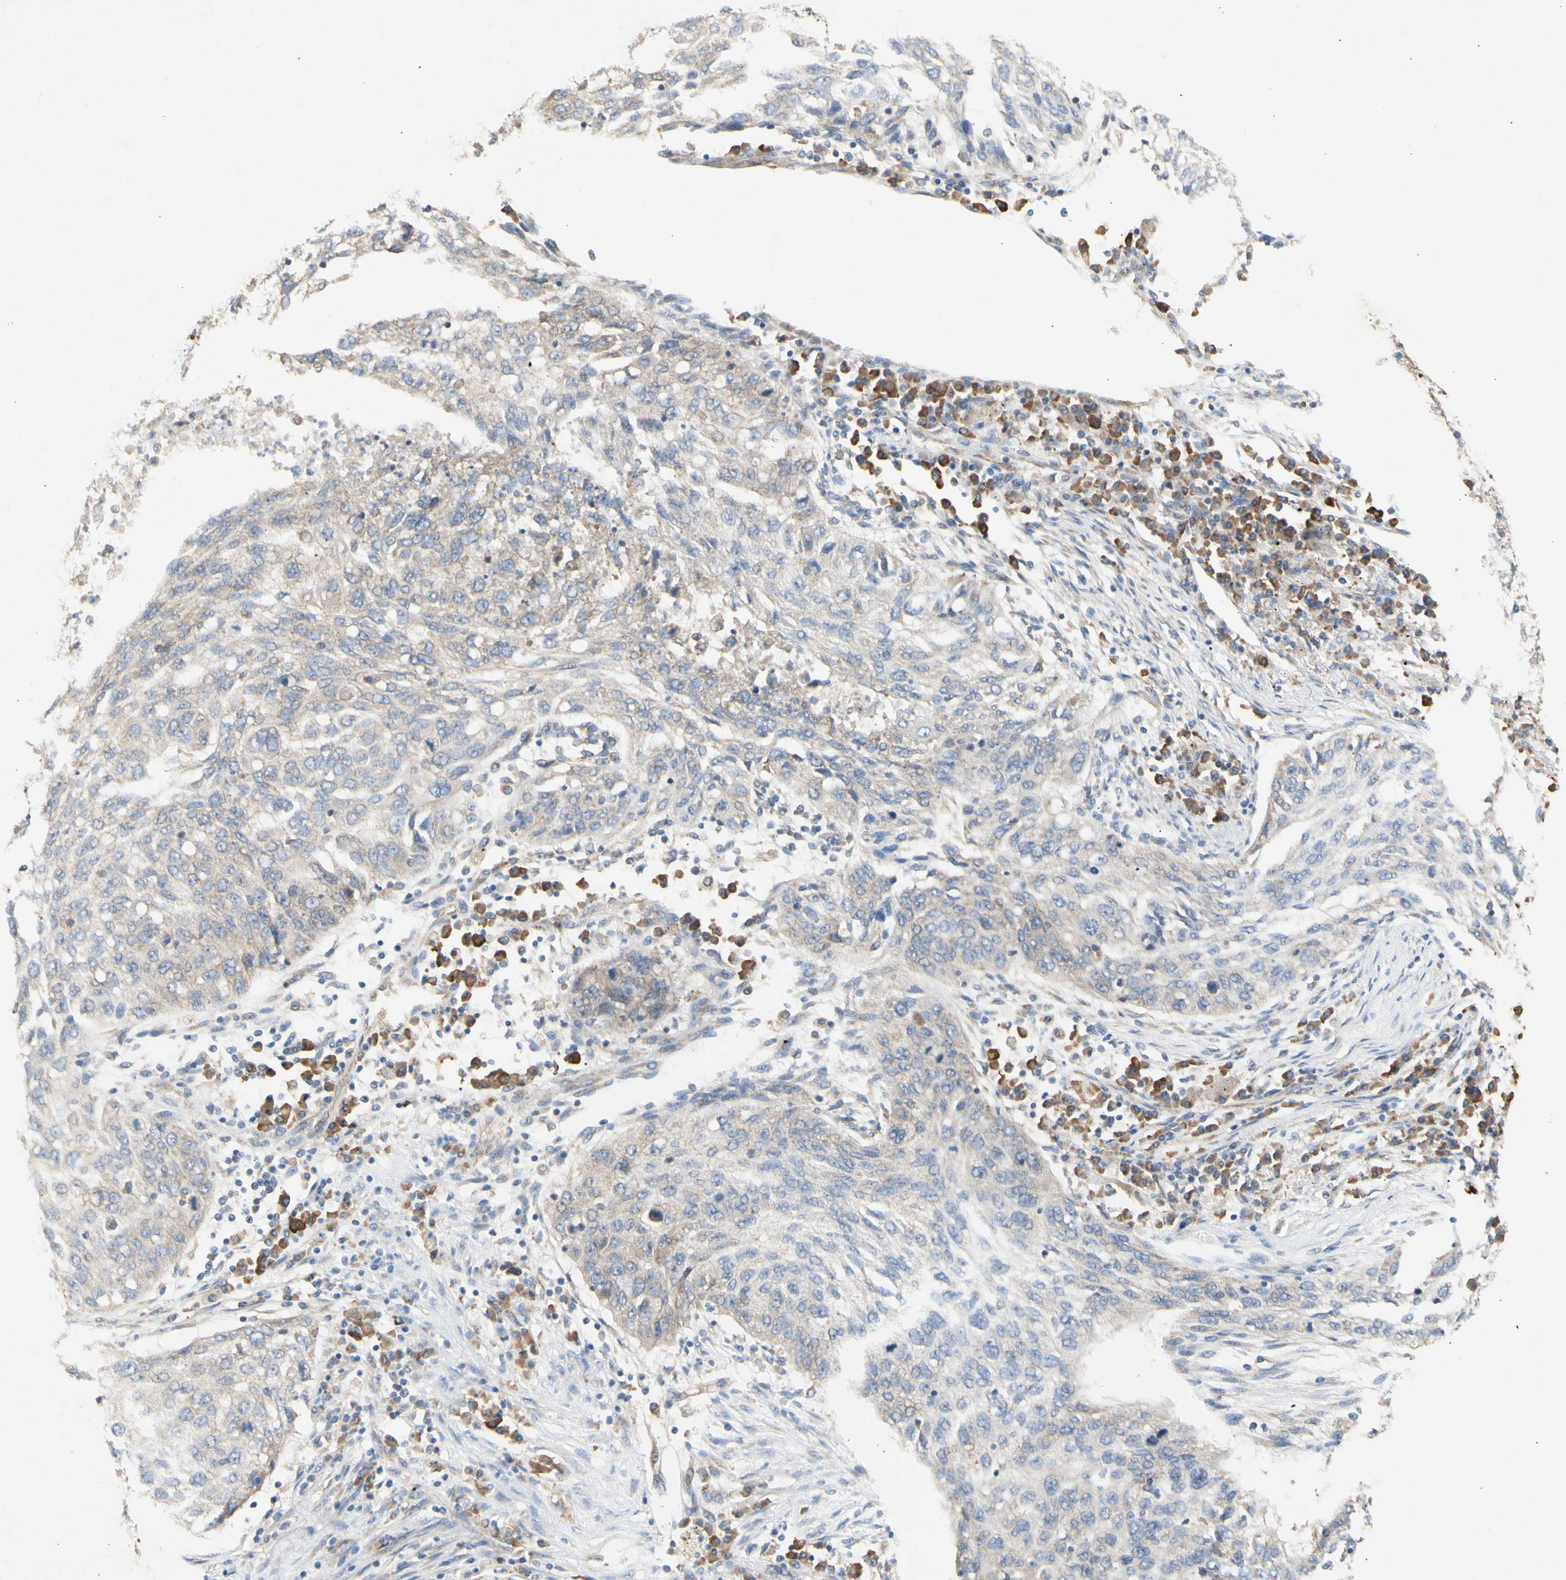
{"staining": {"intensity": "weak", "quantity": ">75%", "location": "cytoplasmic/membranous"}, "tissue": "lung cancer", "cell_type": "Tumor cells", "image_type": "cancer", "snomed": [{"axis": "morphology", "description": "Squamous cell carcinoma, NOS"}, {"axis": "topography", "description": "Lung"}], "caption": "Protein staining displays weak cytoplasmic/membranous expression in approximately >75% of tumor cells in lung squamous cell carcinoma.", "gene": "KLC1", "patient": {"sex": "female", "age": 63}}